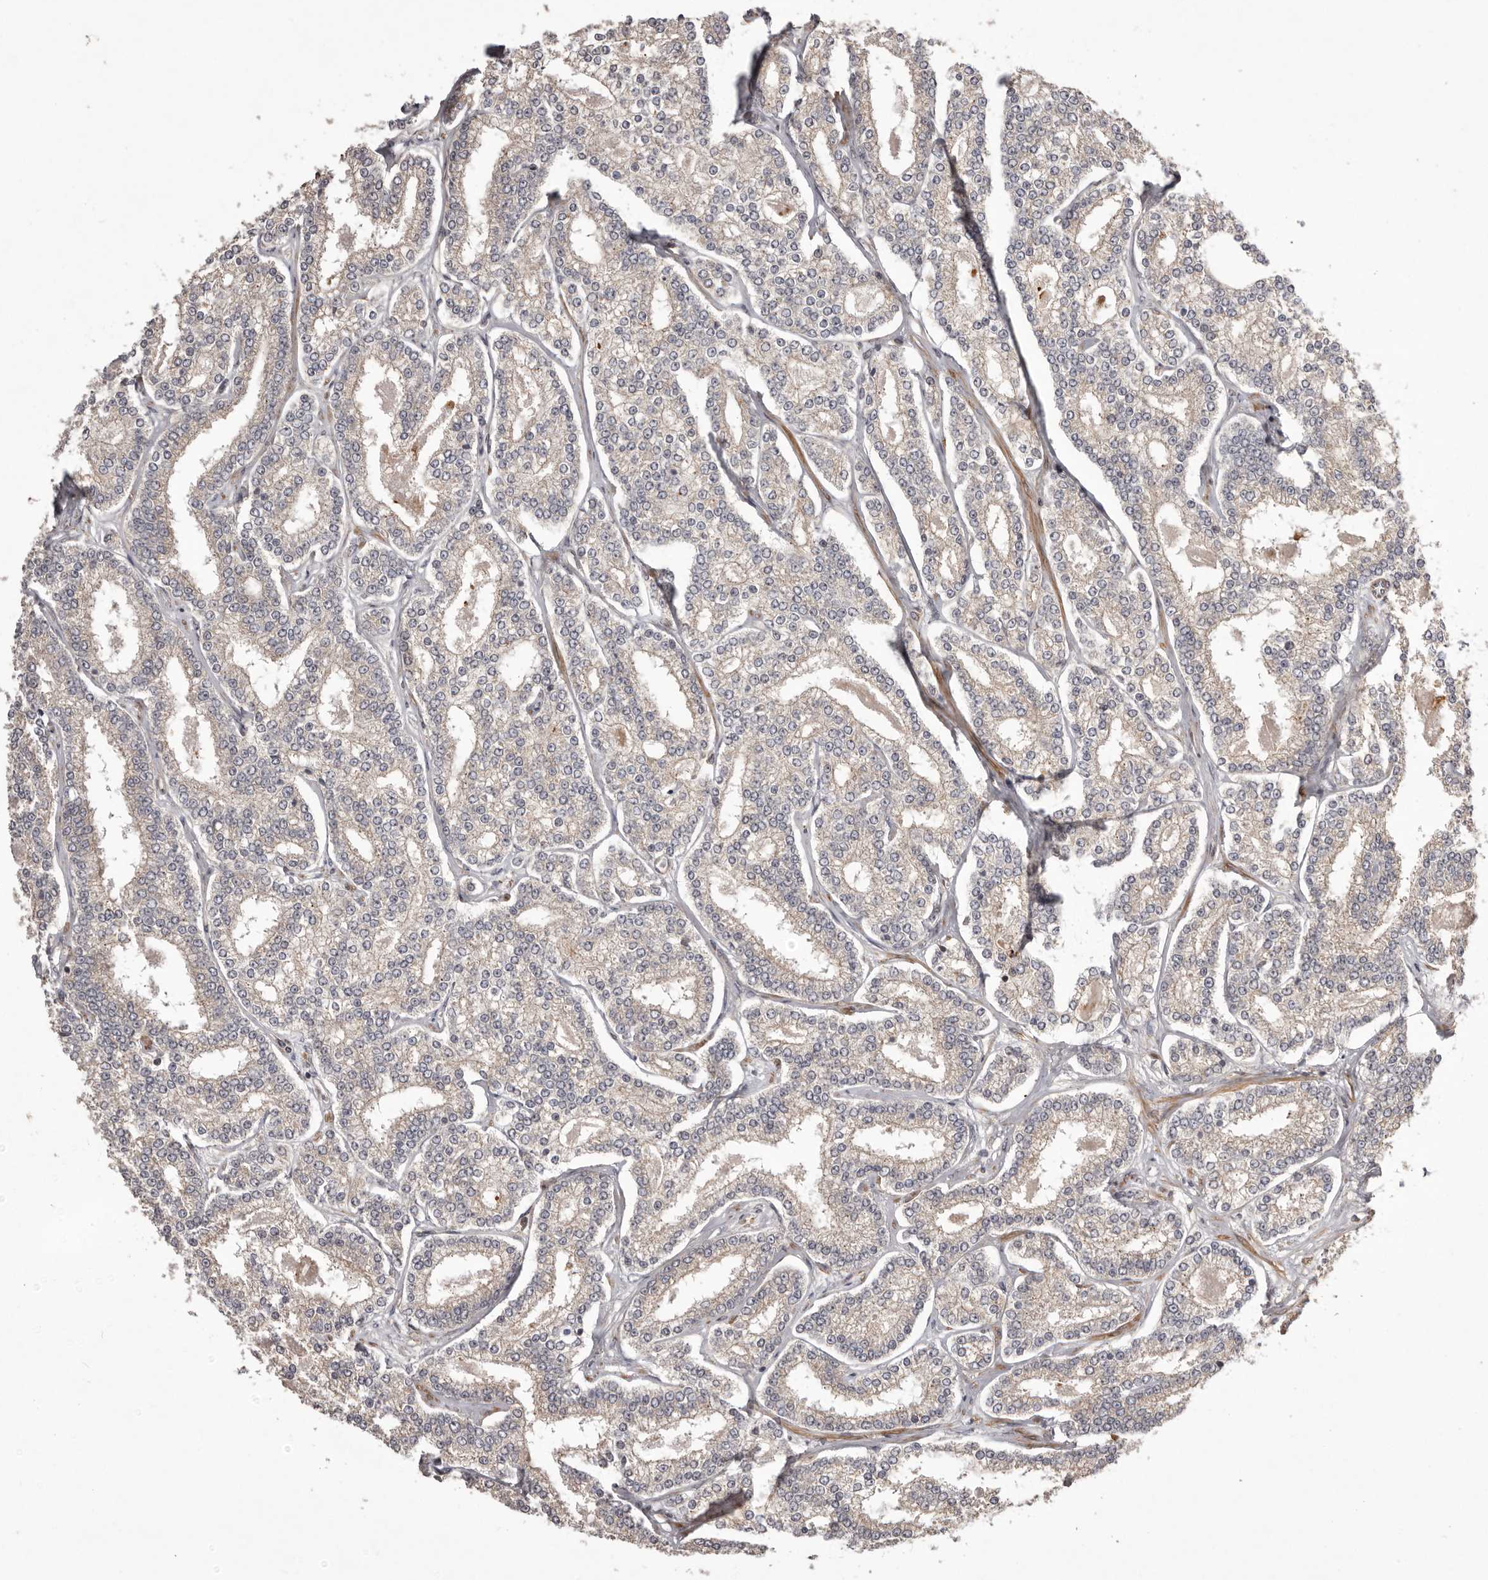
{"staining": {"intensity": "weak", "quantity": "<25%", "location": "cytoplasmic/membranous"}, "tissue": "prostate cancer", "cell_type": "Tumor cells", "image_type": "cancer", "snomed": [{"axis": "morphology", "description": "Normal tissue, NOS"}, {"axis": "morphology", "description": "Adenocarcinoma, High grade"}, {"axis": "topography", "description": "Prostate"}], "caption": "Immunohistochemistry photomicrograph of prostate cancer stained for a protein (brown), which demonstrates no positivity in tumor cells. (DAB IHC with hematoxylin counter stain).", "gene": "NFKBIA", "patient": {"sex": "male", "age": 83}}